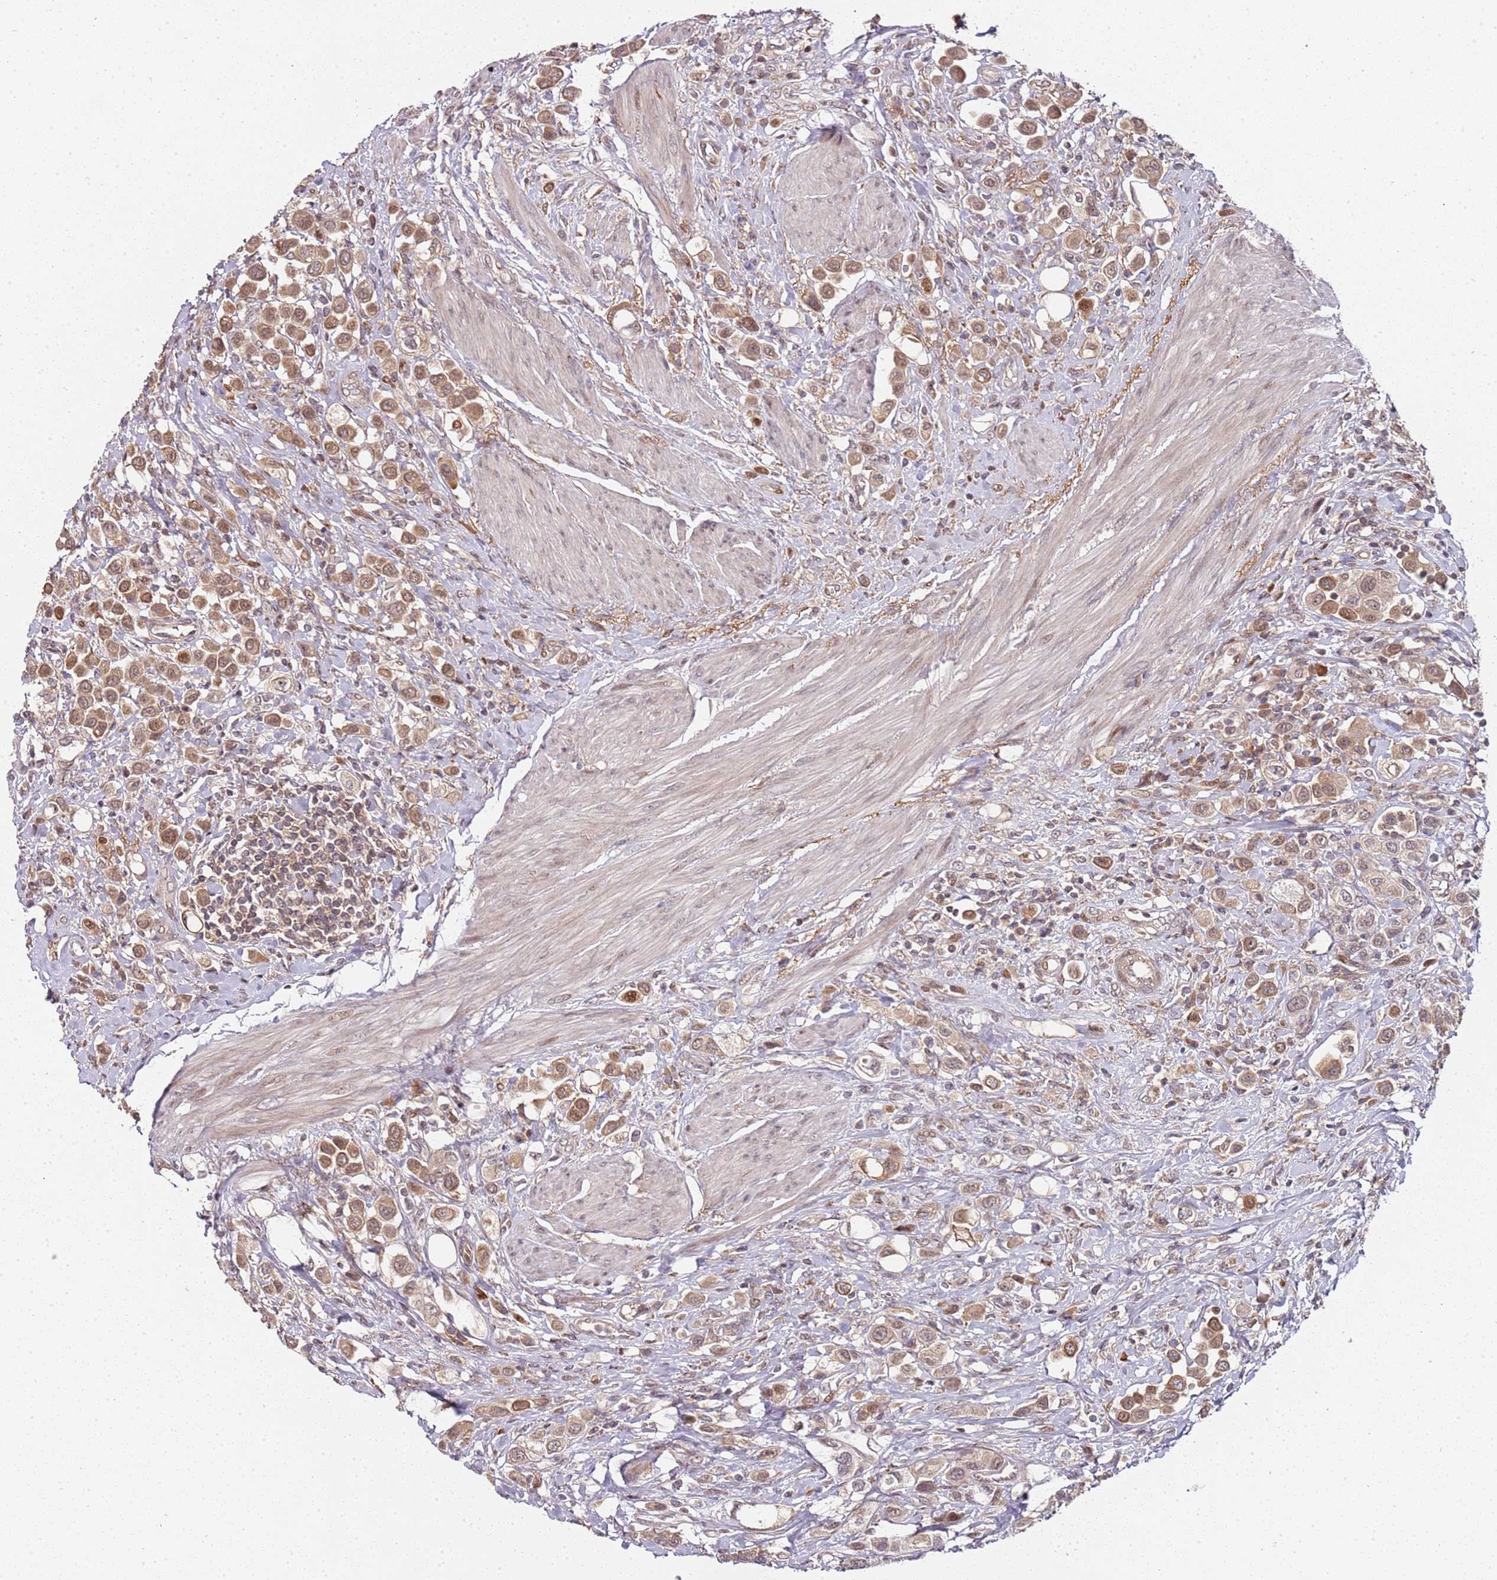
{"staining": {"intensity": "moderate", "quantity": ">75%", "location": "cytoplasmic/membranous,nuclear"}, "tissue": "urothelial cancer", "cell_type": "Tumor cells", "image_type": "cancer", "snomed": [{"axis": "morphology", "description": "Urothelial carcinoma, High grade"}, {"axis": "topography", "description": "Urinary bladder"}], "caption": "Brown immunohistochemical staining in human high-grade urothelial carcinoma displays moderate cytoplasmic/membranous and nuclear expression in approximately >75% of tumor cells.", "gene": "EDC3", "patient": {"sex": "male", "age": 50}}